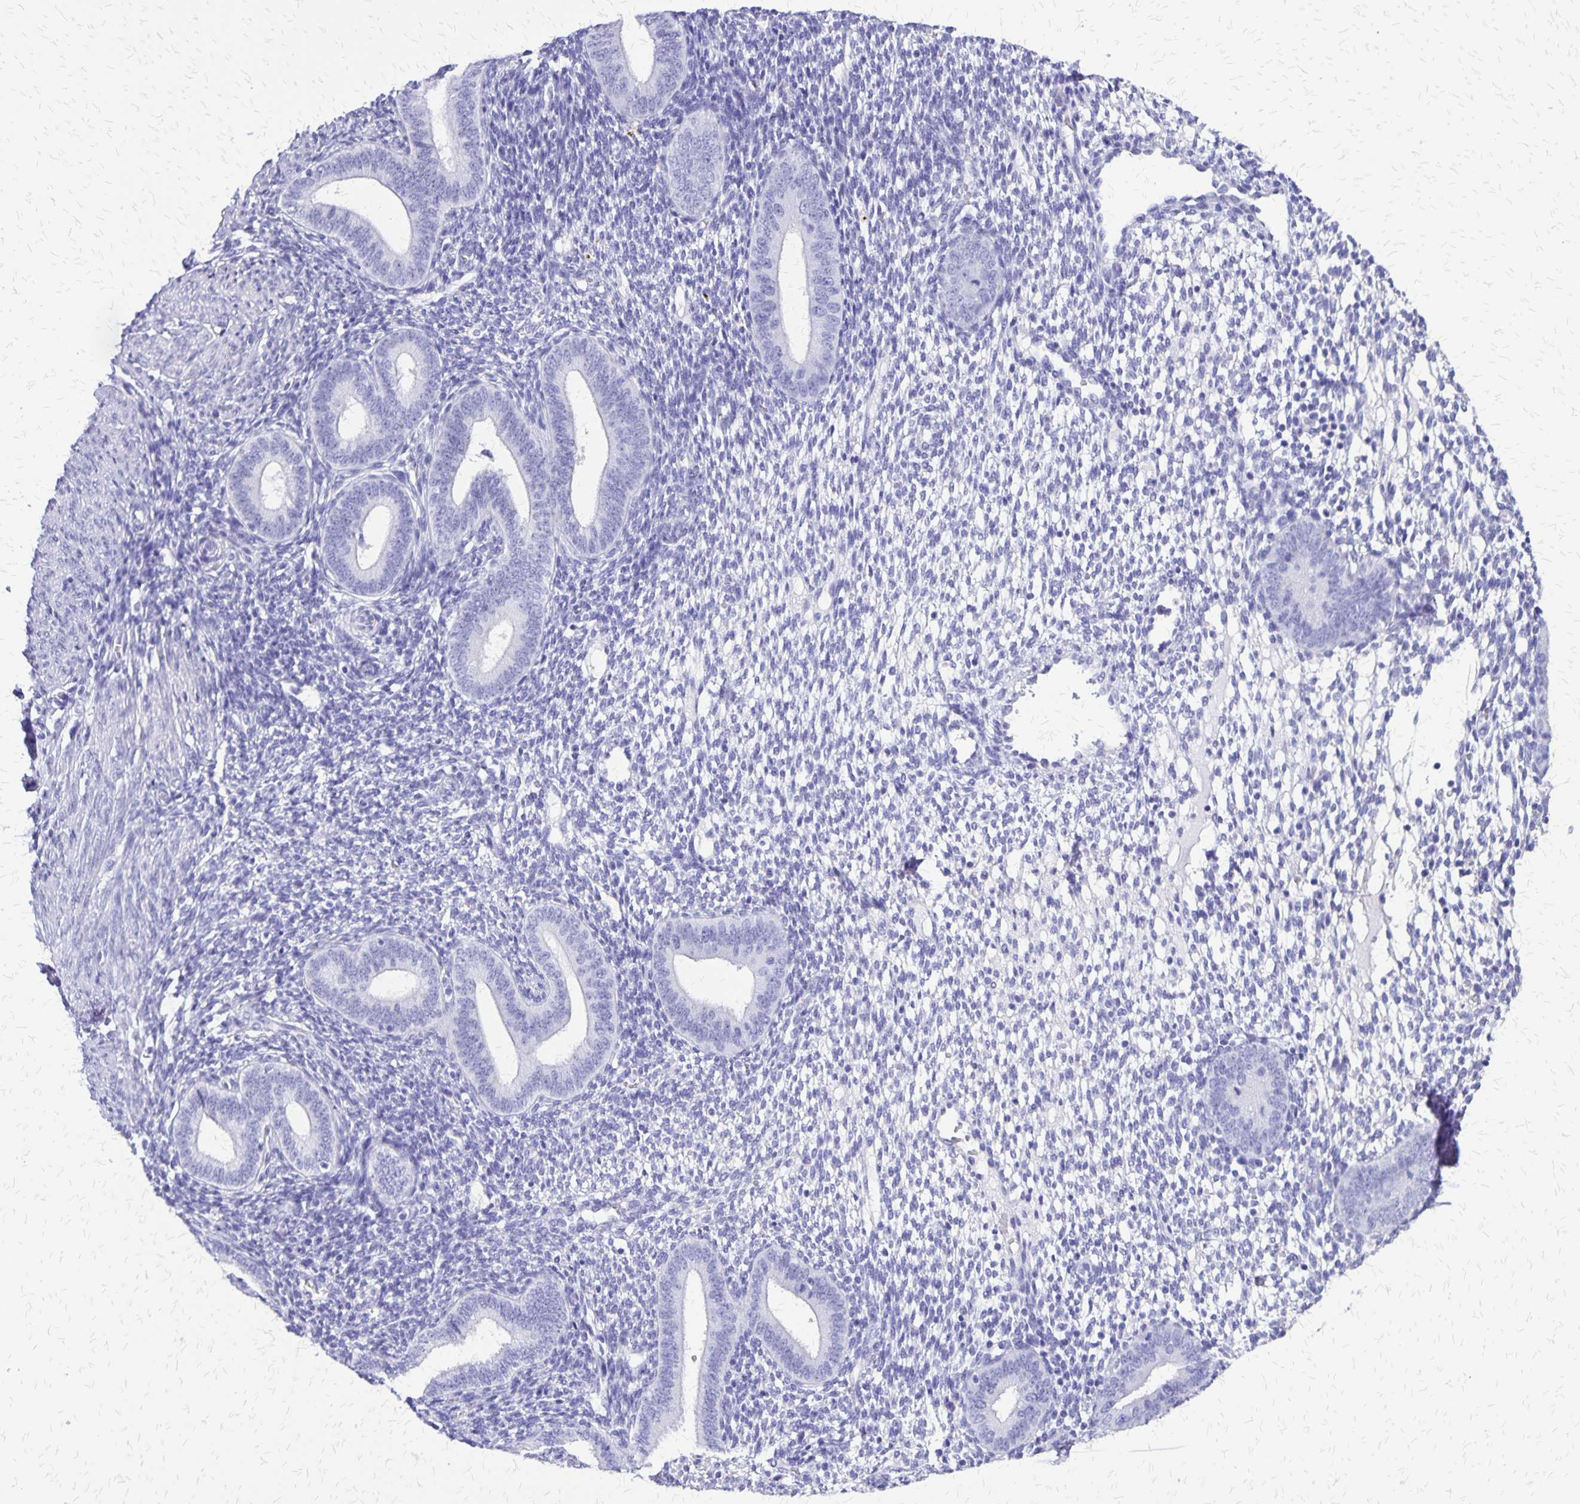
{"staining": {"intensity": "negative", "quantity": "none", "location": "none"}, "tissue": "endometrium", "cell_type": "Cells in endometrial stroma", "image_type": "normal", "snomed": [{"axis": "morphology", "description": "Normal tissue, NOS"}, {"axis": "topography", "description": "Endometrium"}], "caption": "This is an immunohistochemistry photomicrograph of normal endometrium. There is no staining in cells in endometrial stroma.", "gene": "SLC13A2", "patient": {"sex": "female", "age": 40}}